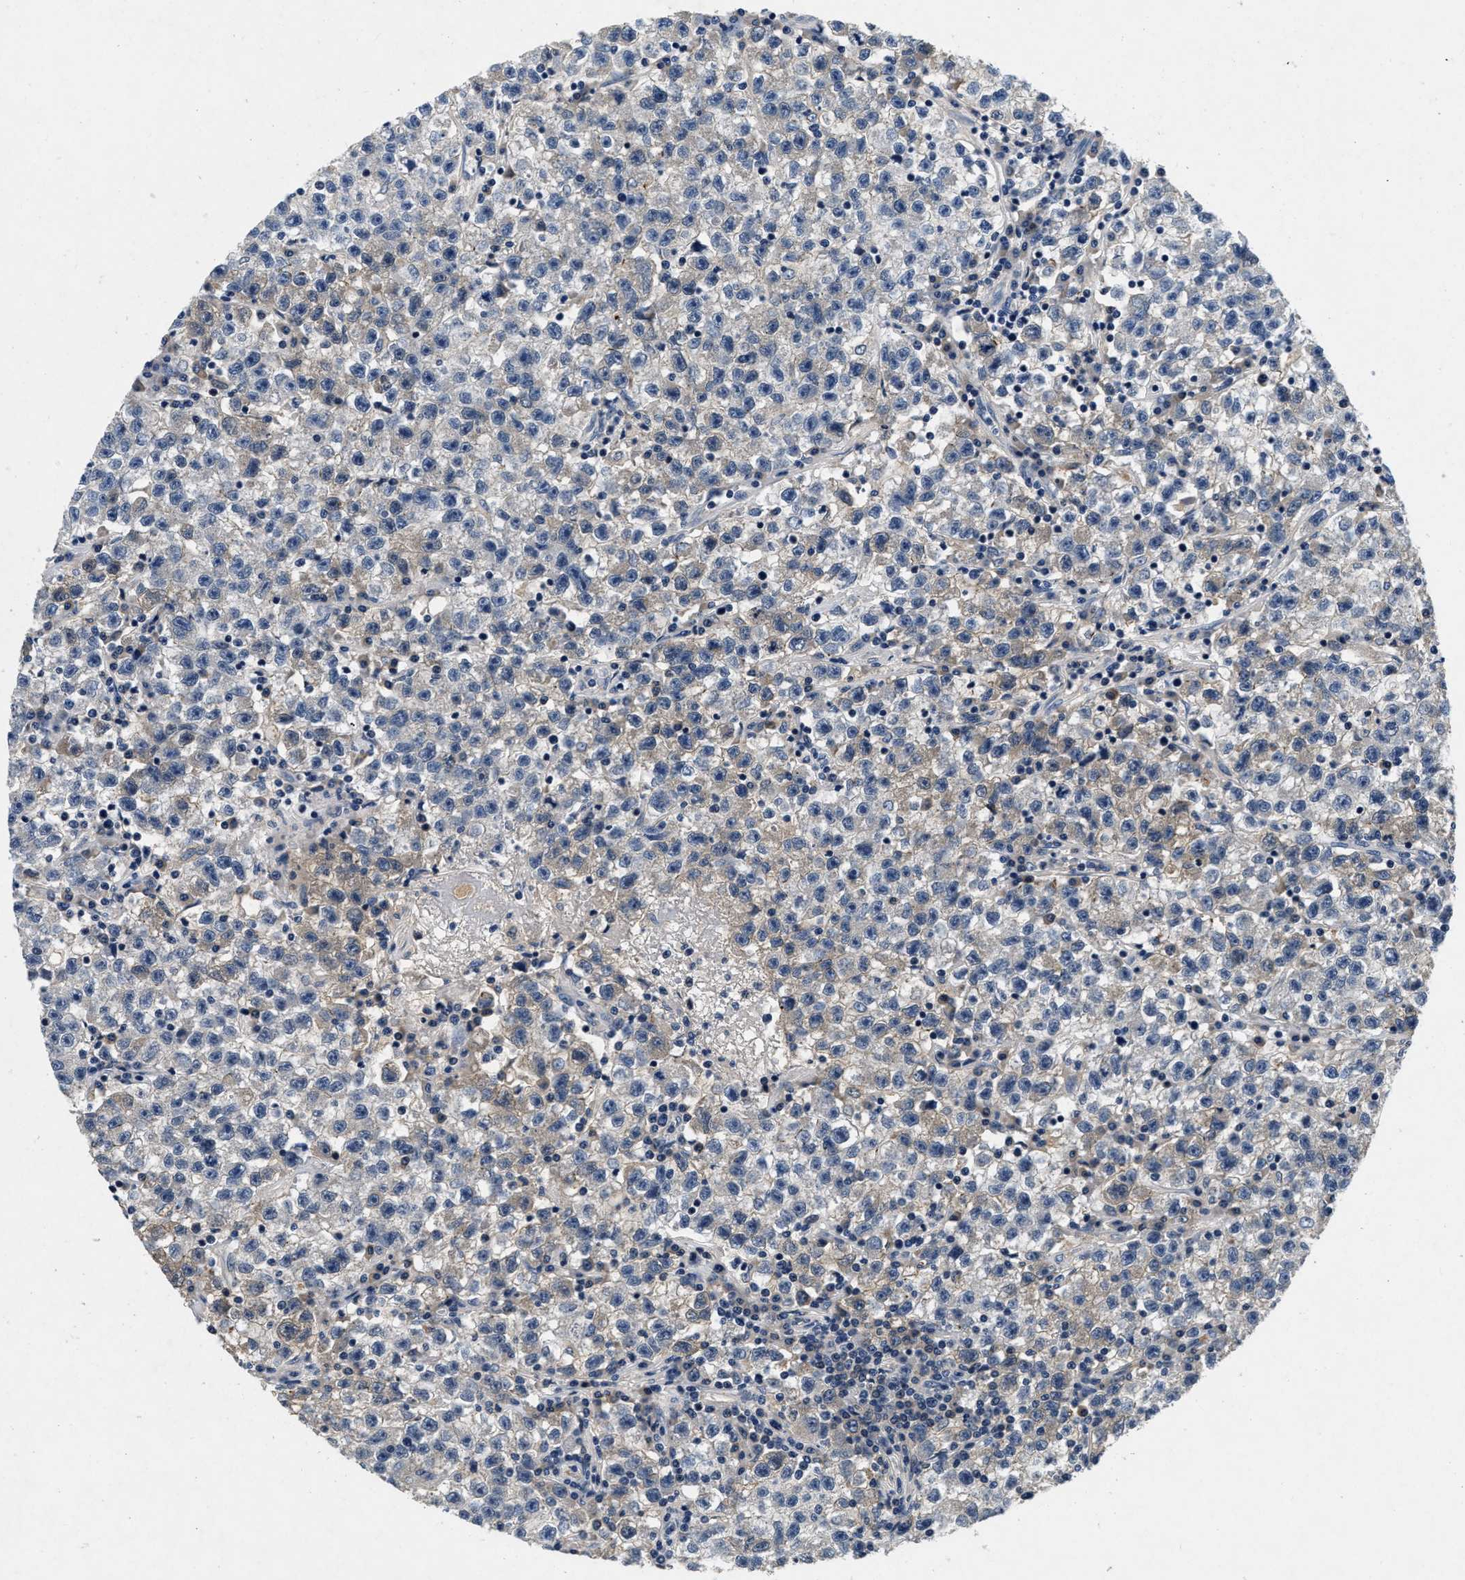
{"staining": {"intensity": "weak", "quantity": "25%-75%", "location": "cytoplasmic/membranous"}, "tissue": "testis cancer", "cell_type": "Tumor cells", "image_type": "cancer", "snomed": [{"axis": "morphology", "description": "Seminoma, NOS"}, {"axis": "topography", "description": "Testis"}], "caption": "Immunohistochemical staining of human seminoma (testis) demonstrates low levels of weak cytoplasmic/membranous protein positivity in about 25%-75% of tumor cells.", "gene": "PDP1", "patient": {"sex": "male", "age": 22}}